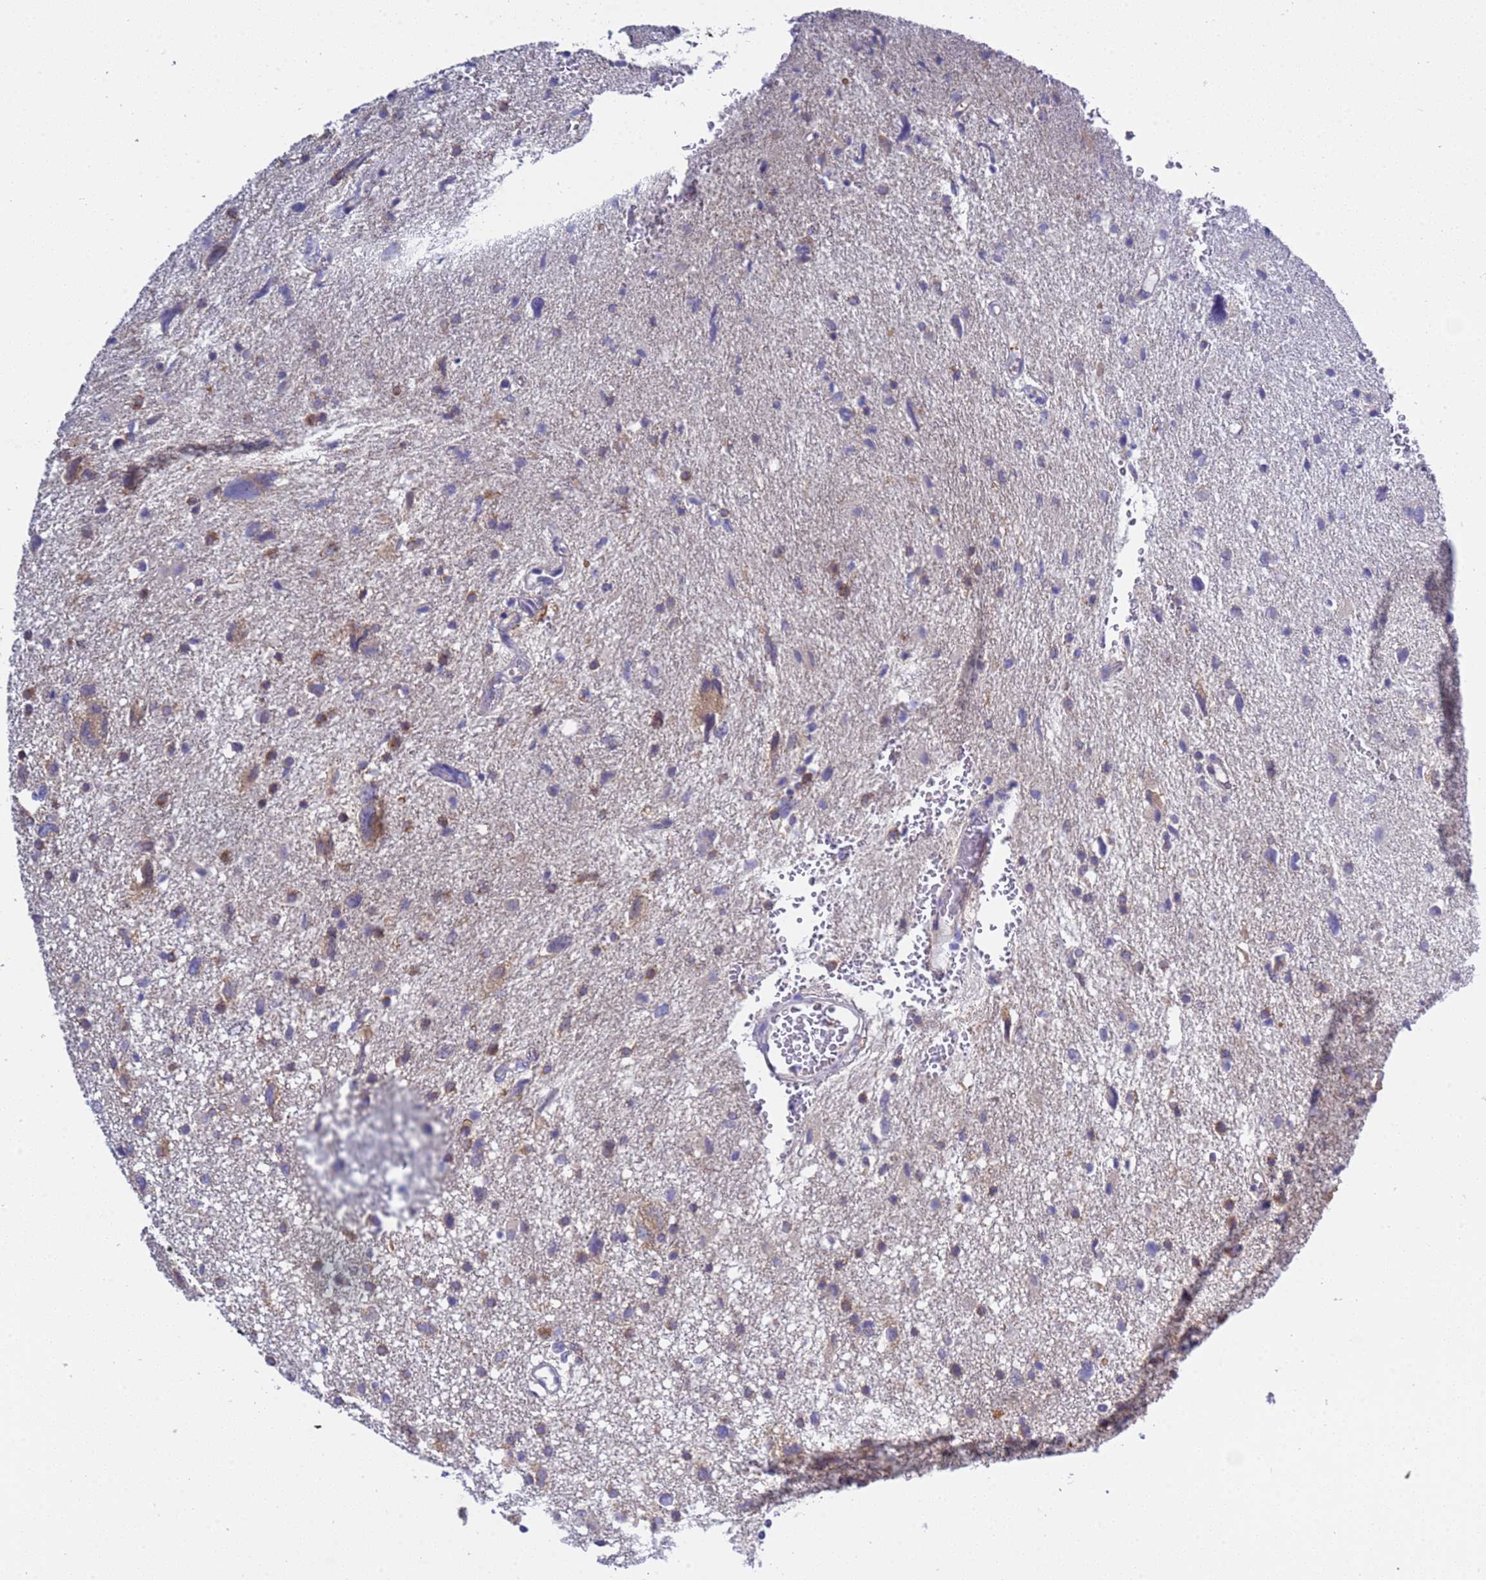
{"staining": {"intensity": "moderate", "quantity": "<25%", "location": "cytoplasmic/membranous"}, "tissue": "glioma", "cell_type": "Tumor cells", "image_type": "cancer", "snomed": [{"axis": "morphology", "description": "Glioma, malignant, High grade"}, {"axis": "topography", "description": "Brain"}], "caption": "DAB immunohistochemical staining of glioma shows moderate cytoplasmic/membranous protein positivity in approximately <25% of tumor cells.", "gene": "RC3H2", "patient": {"sex": "male", "age": 61}}